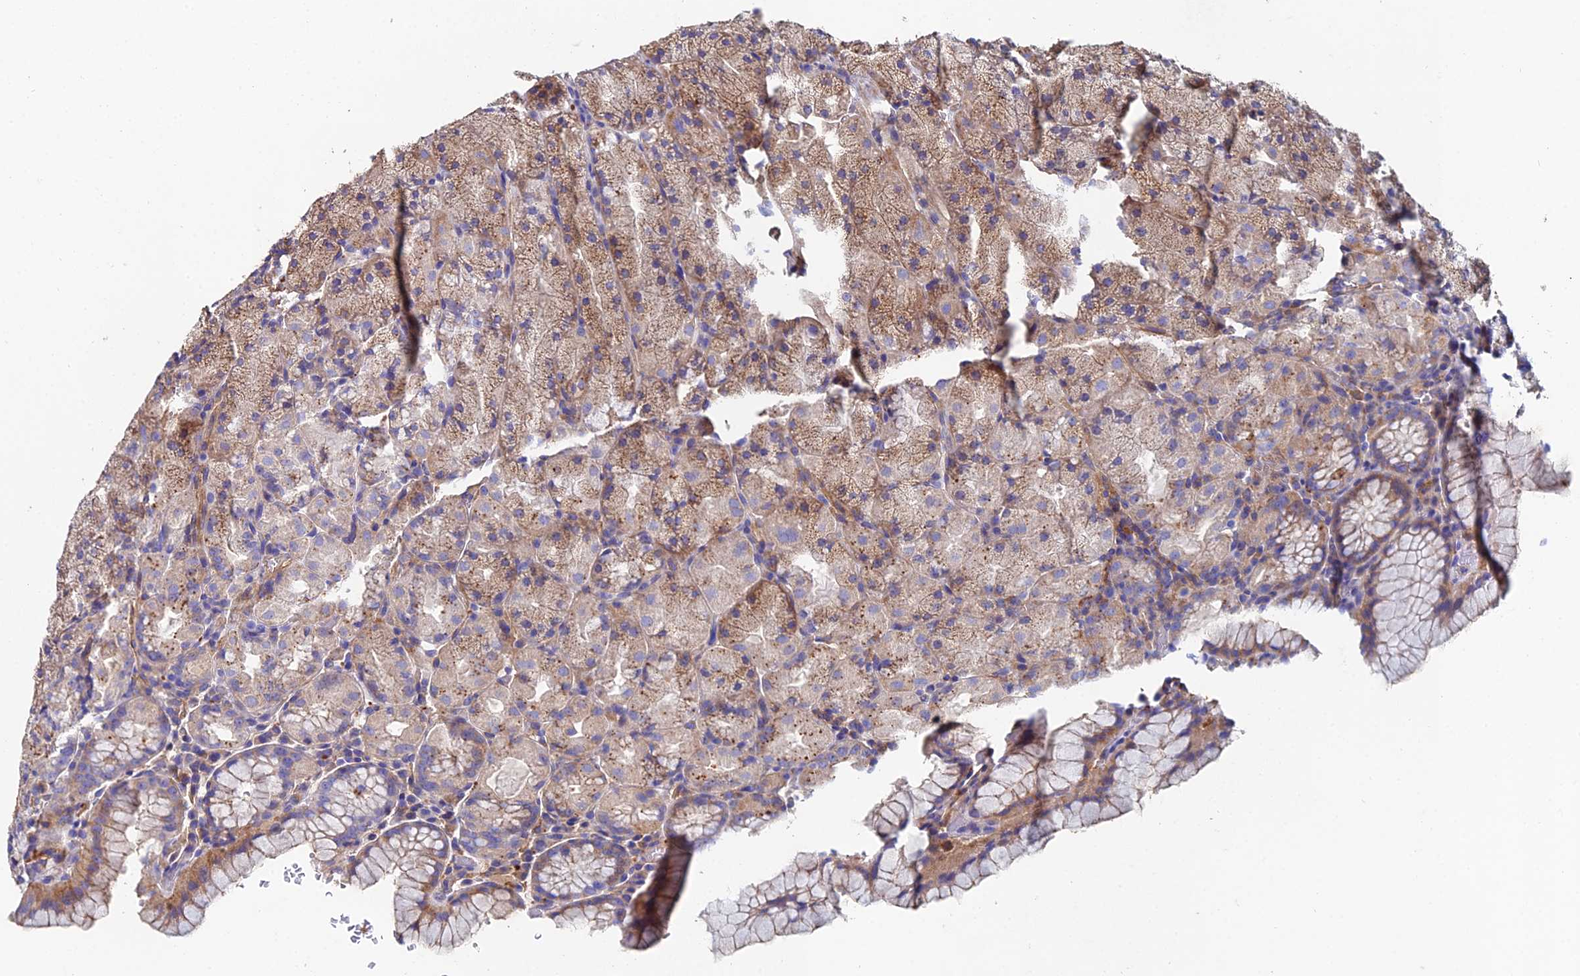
{"staining": {"intensity": "moderate", "quantity": "25%-75%", "location": "cytoplasmic/membranous"}, "tissue": "stomach", "cell_type": "Glandular cells", "image_type": "normal", "snomed": [{"axis": "morphology", "description": "Normal tissue, NOS"}, {"axis": "topography", "description": "Stomach, upper"}, {"axis": "topography", "description": "Stomach, lower"}], "caption": "Protein expression analysis of benign human stomach reveals moderate cytoplasmic/membranous positivity in about 25%-75% of glandular cells.", "gene": "C6", "patient": {"sex": "male", "age": 80}}